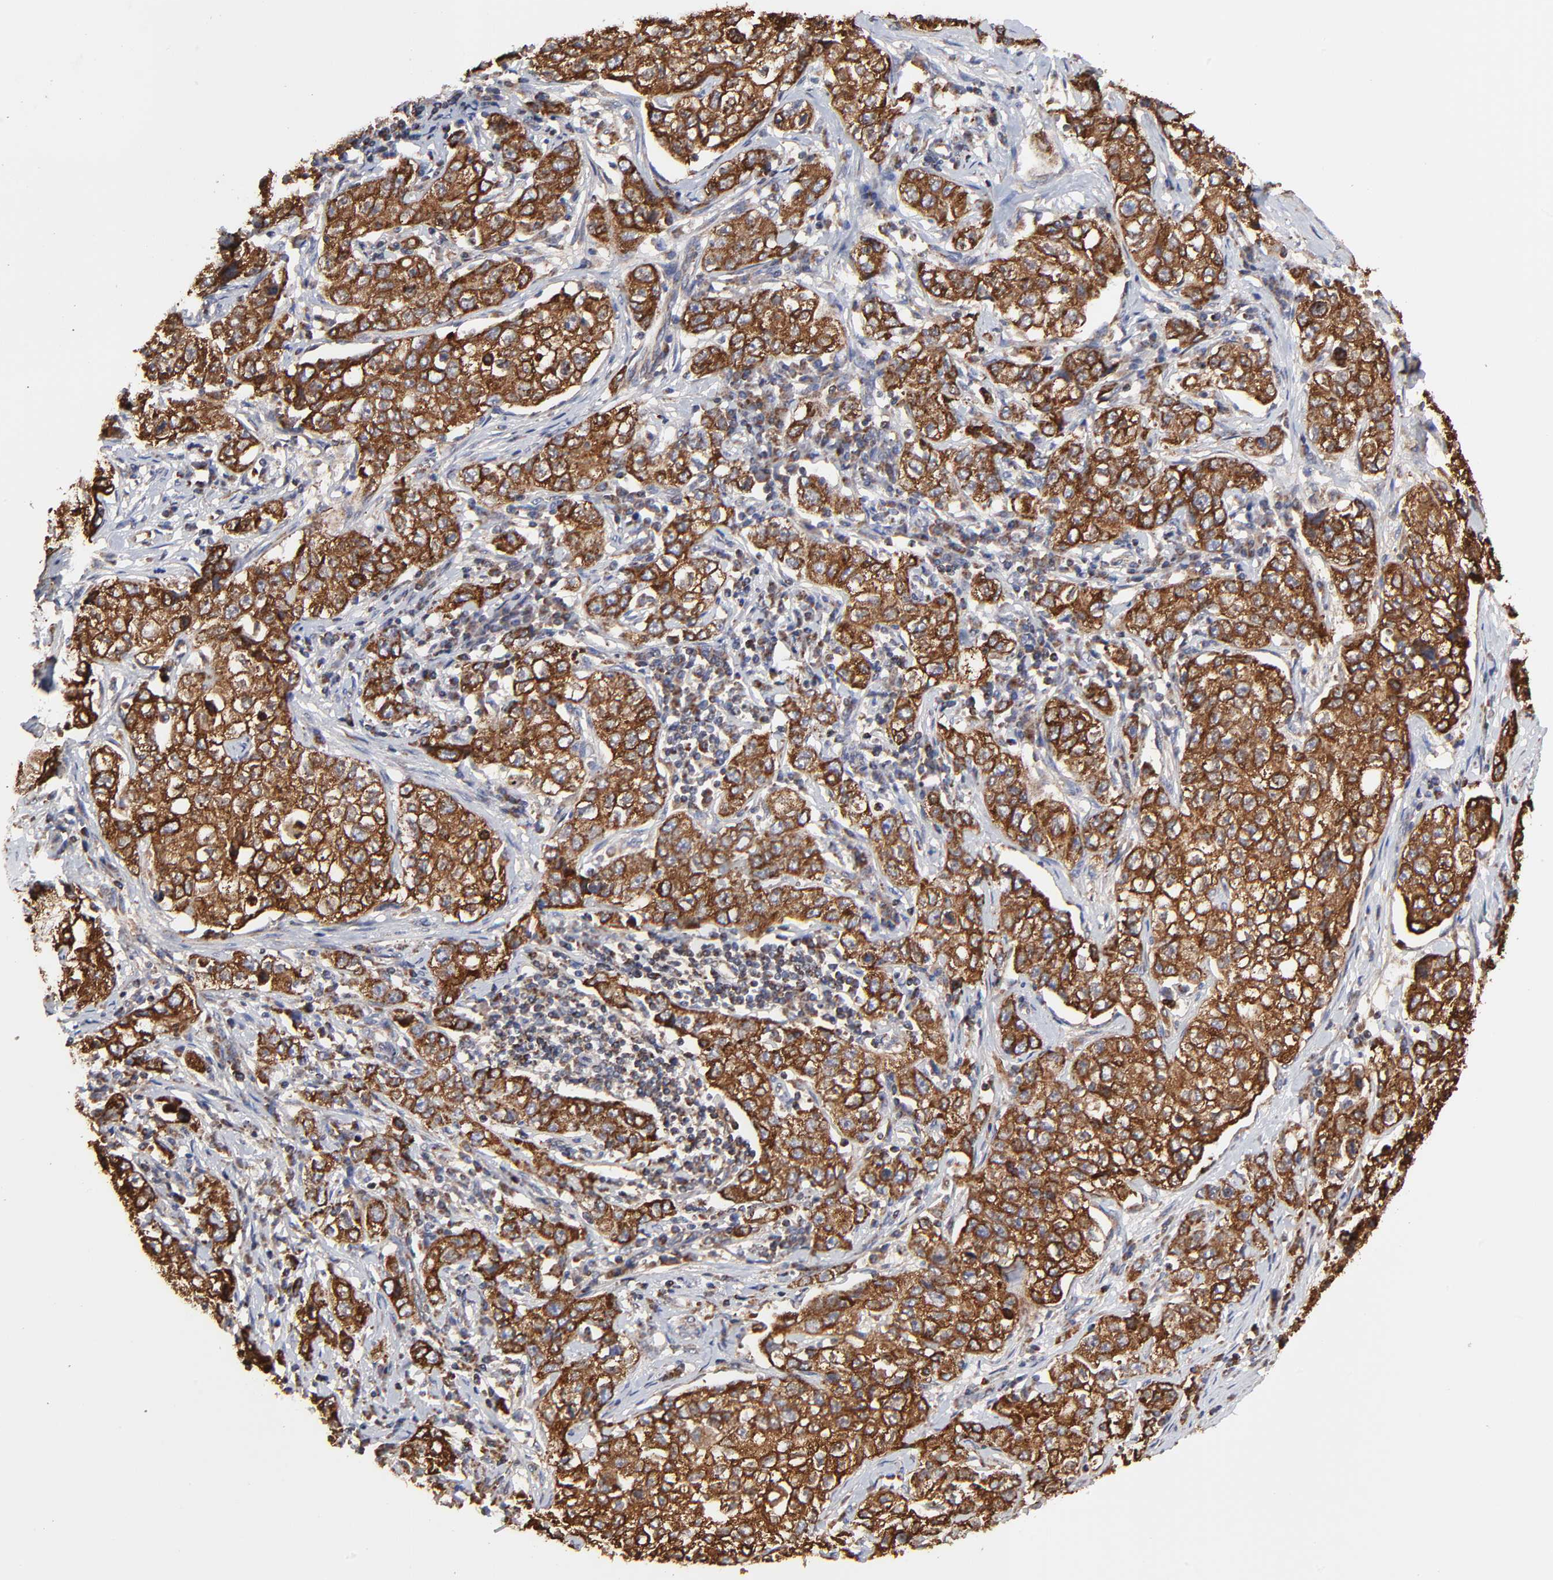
{"staining": {"intensity": "strong", "quantity": ">75%", "location": "cytoplasmic/membranous"}, "tissue": "stomach cancer", "cell_type": "Tumor cells", "image_type": "cancer", "snomed": [{"axis": "morphology", "description": "Adenocarcinoma, NOS"}, {"axis": "topography", "description": "Stomach"}], "caption": "Immunohistochemistry (IHC) of adenocarcinoma (stomach) demonstrates high levels of strong cytoplasmic/membranous staining in approximately >75% of tumor cells.", "gene": "ZNF550", "patient": {"sex": "male", "age": 48}}